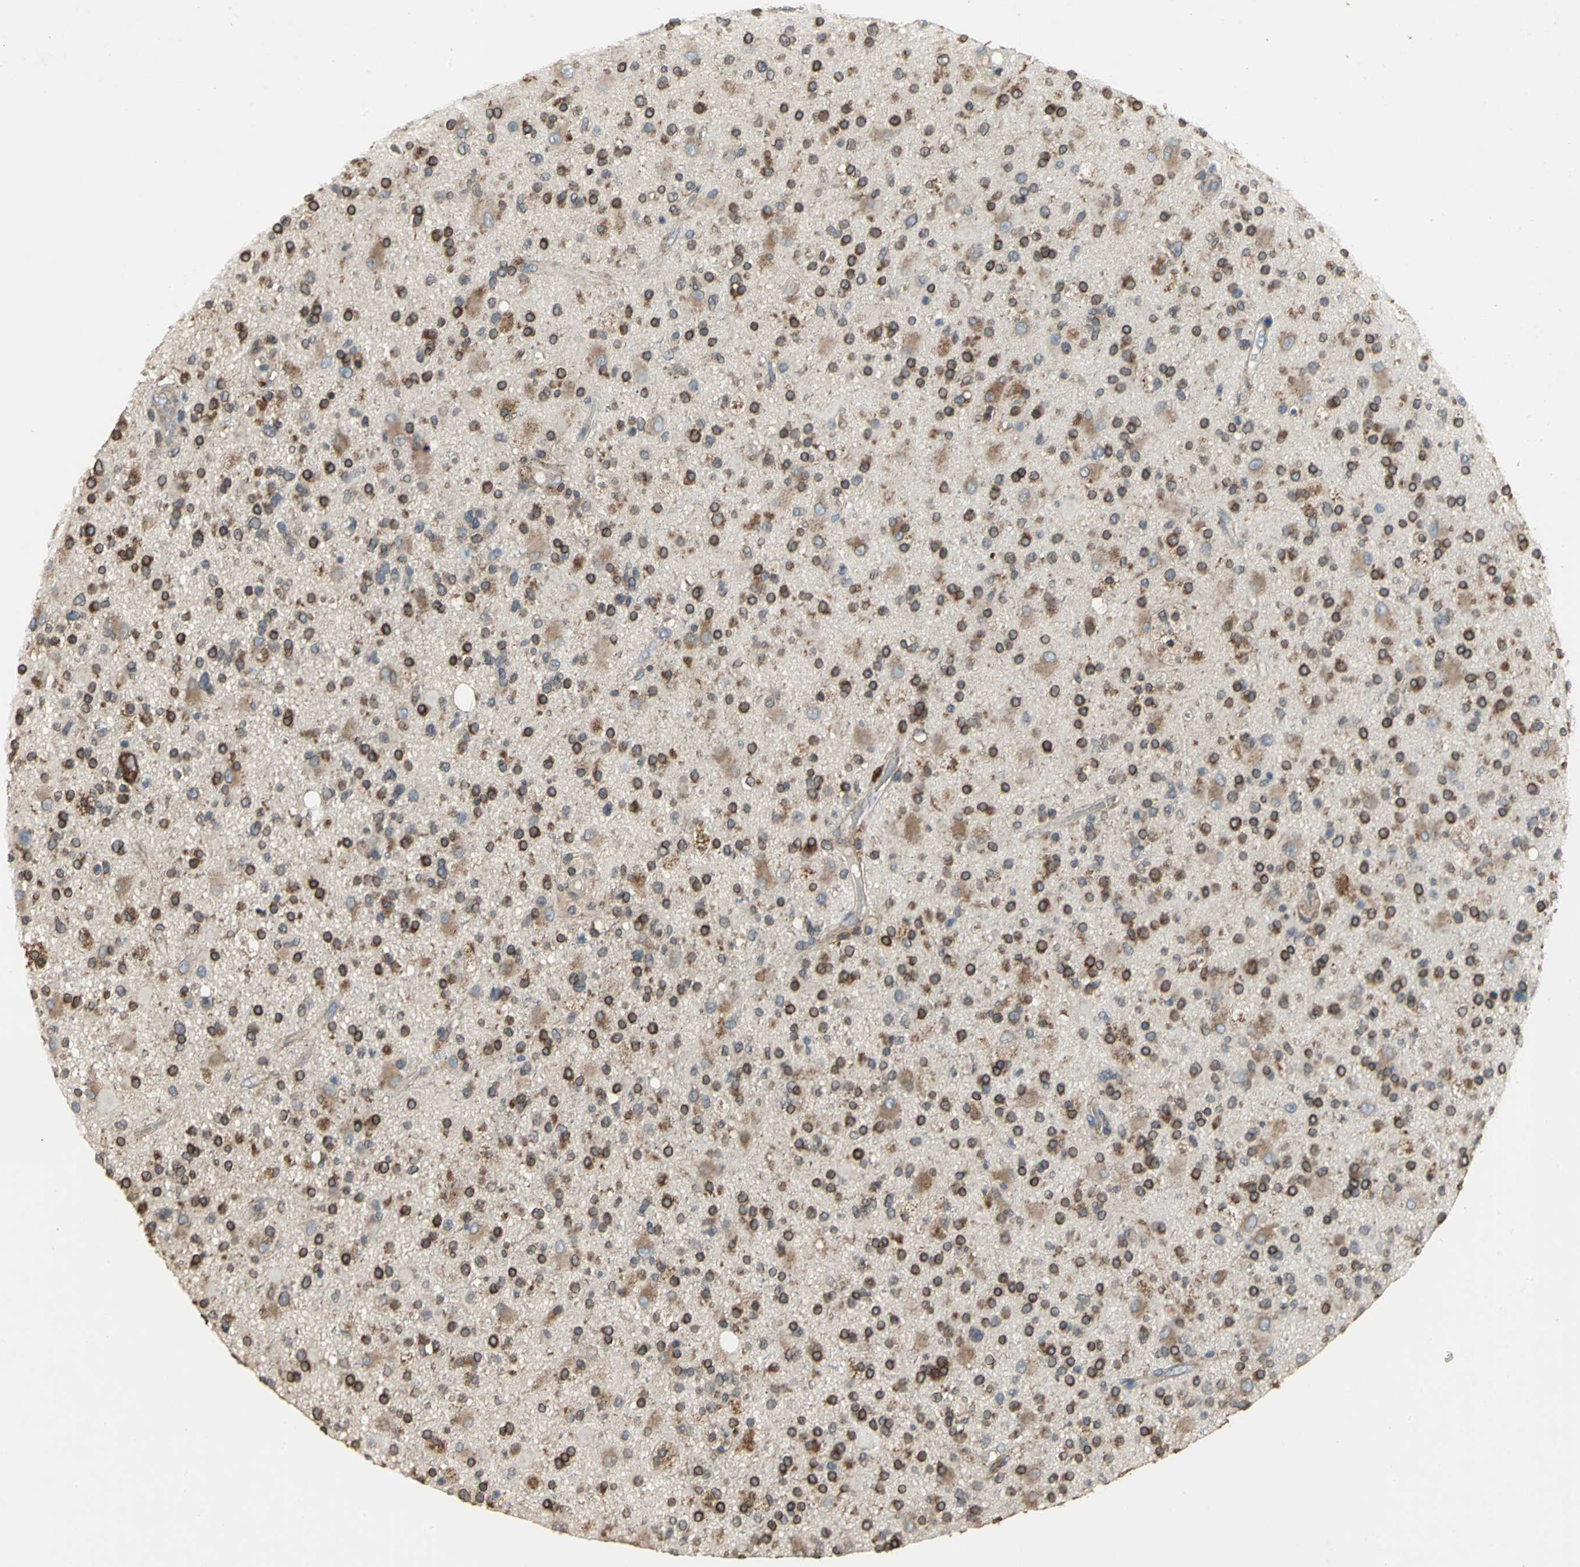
{"staining": {"intensity": "moderate", "quantity": "25%-75%", "location": "cytoplasmic/membranous"}, "tissue": "glioma", "cell_type": "Tumor cells", "image_type": "cancer", "snomed": [{"axis": "morphology", "description": "Glioma, malignant, High grade"}, {"axis": "topography", "description": "Brain"}], "caption": "IHC of human malignant high-grade glioma reveals medium levels of moderate cytoplasmic/membranous staining in about 25%-75% of tumor cells. The staining was performed using DAB, with brown indicating positive protein expression. Nuclei are stained blue with hematoxylin.", "gene": "SYVN1", "patient": {"sex": "male", "age": 33}}